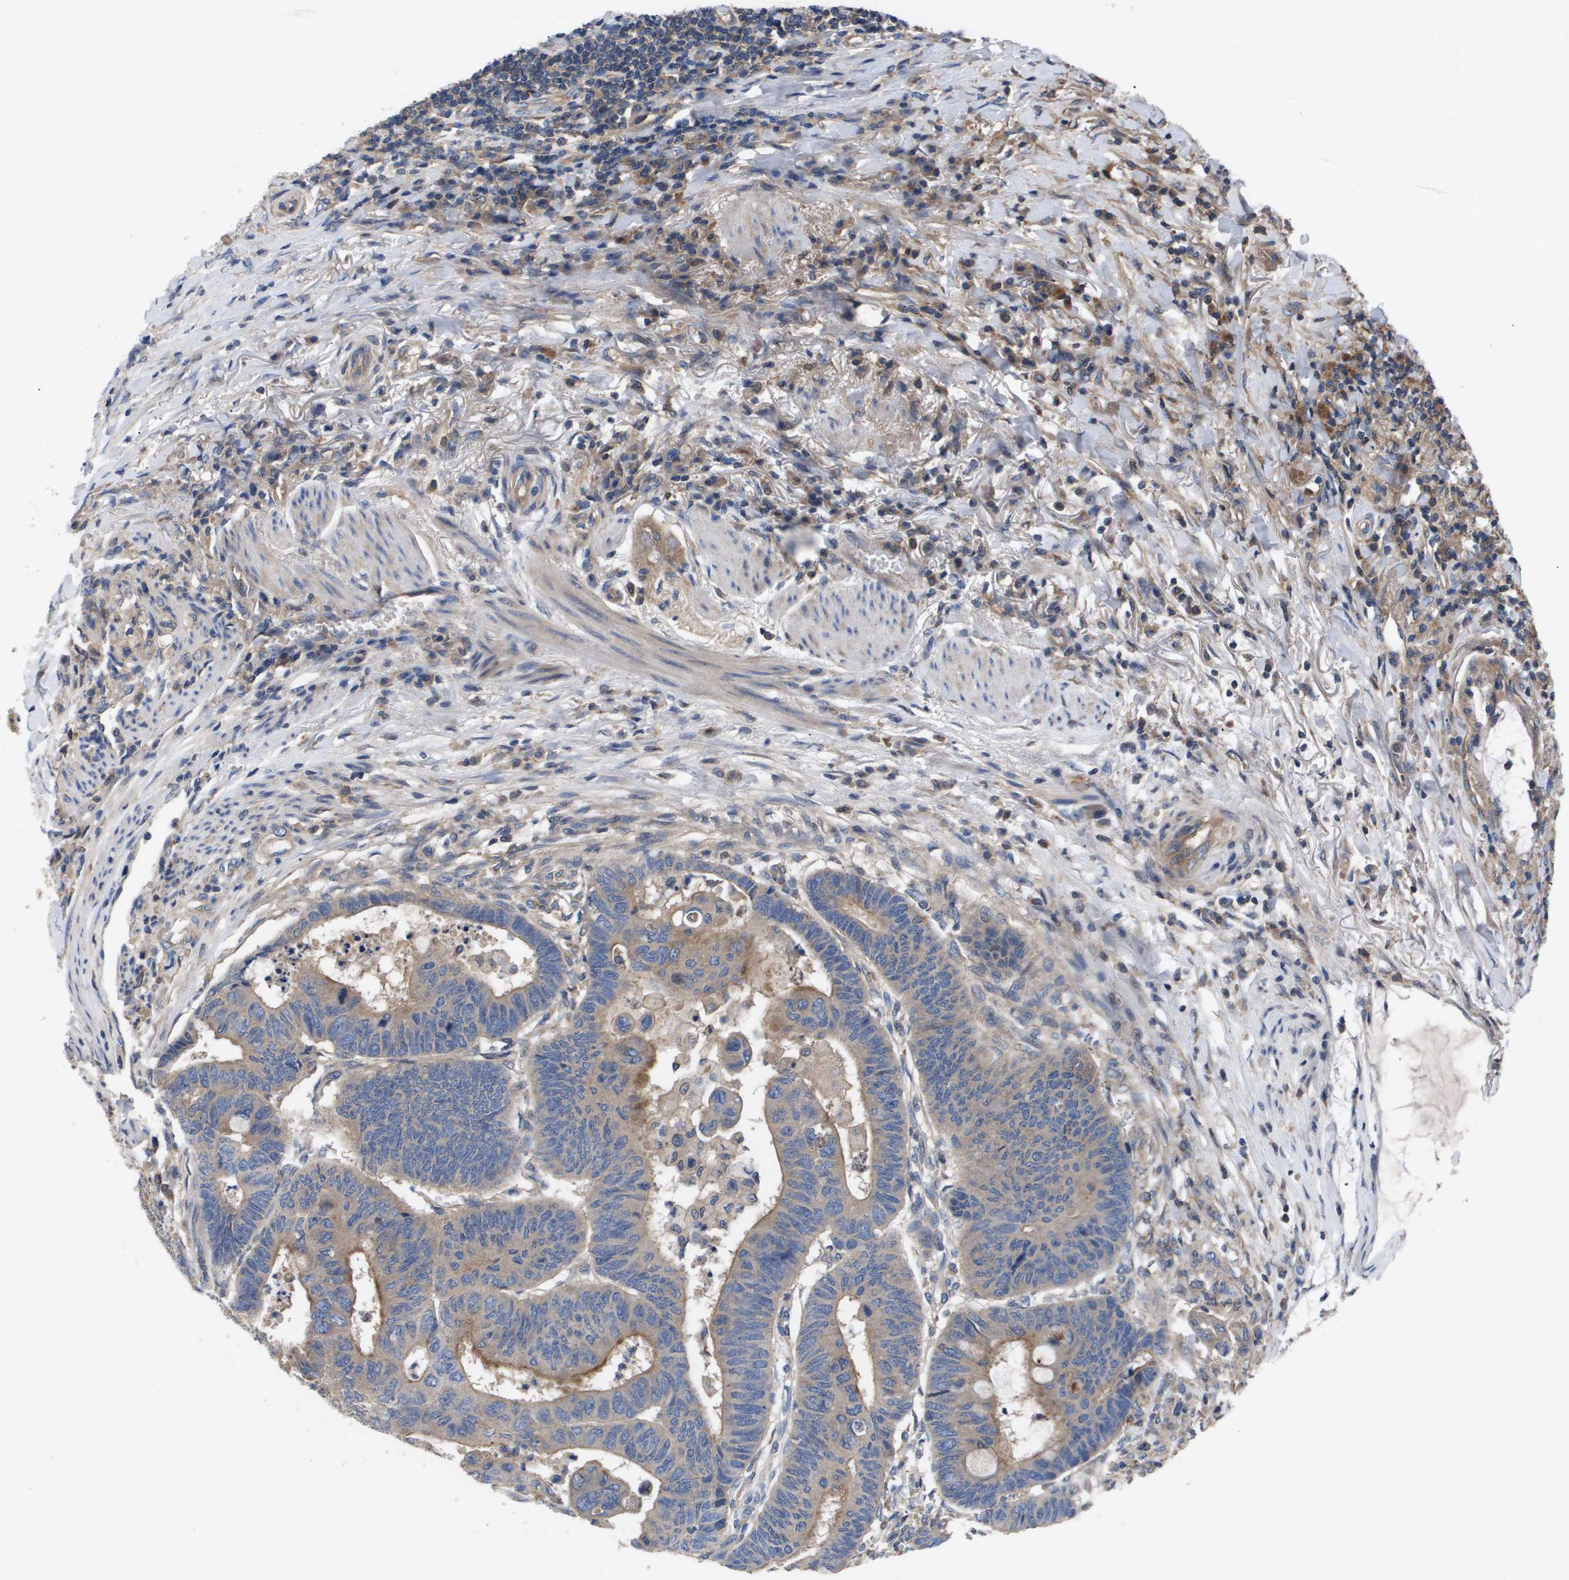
{"staining": {"intensity": "moderate", "quantity": "<25%", "location": "cytoplasmic/membranous"}, "tissue": "colorectal cancer", "cell_type": "Tumor cells", "image_type": "cancer", "snomed": [{"axis": "morphology", "description": "Normal tissue, NOS"}, {"axis": "morphology", "description": "Adenocarcinoma, NOS"}, {"axis": "topography", "description": "Rectum"}, {"axis": "topography", "description": "Peripheral nerve tissue"}], "caption": "A brown stain shows moderate cytoplasmic/membranous expression of a protein in human colorectal adenocarcinoma tumor cells. (brown staining indicates protein expression, while blue staining denotes nuclei).", "gene": "SERPINA6", "patient": {"sex": "male", "age": 92}}